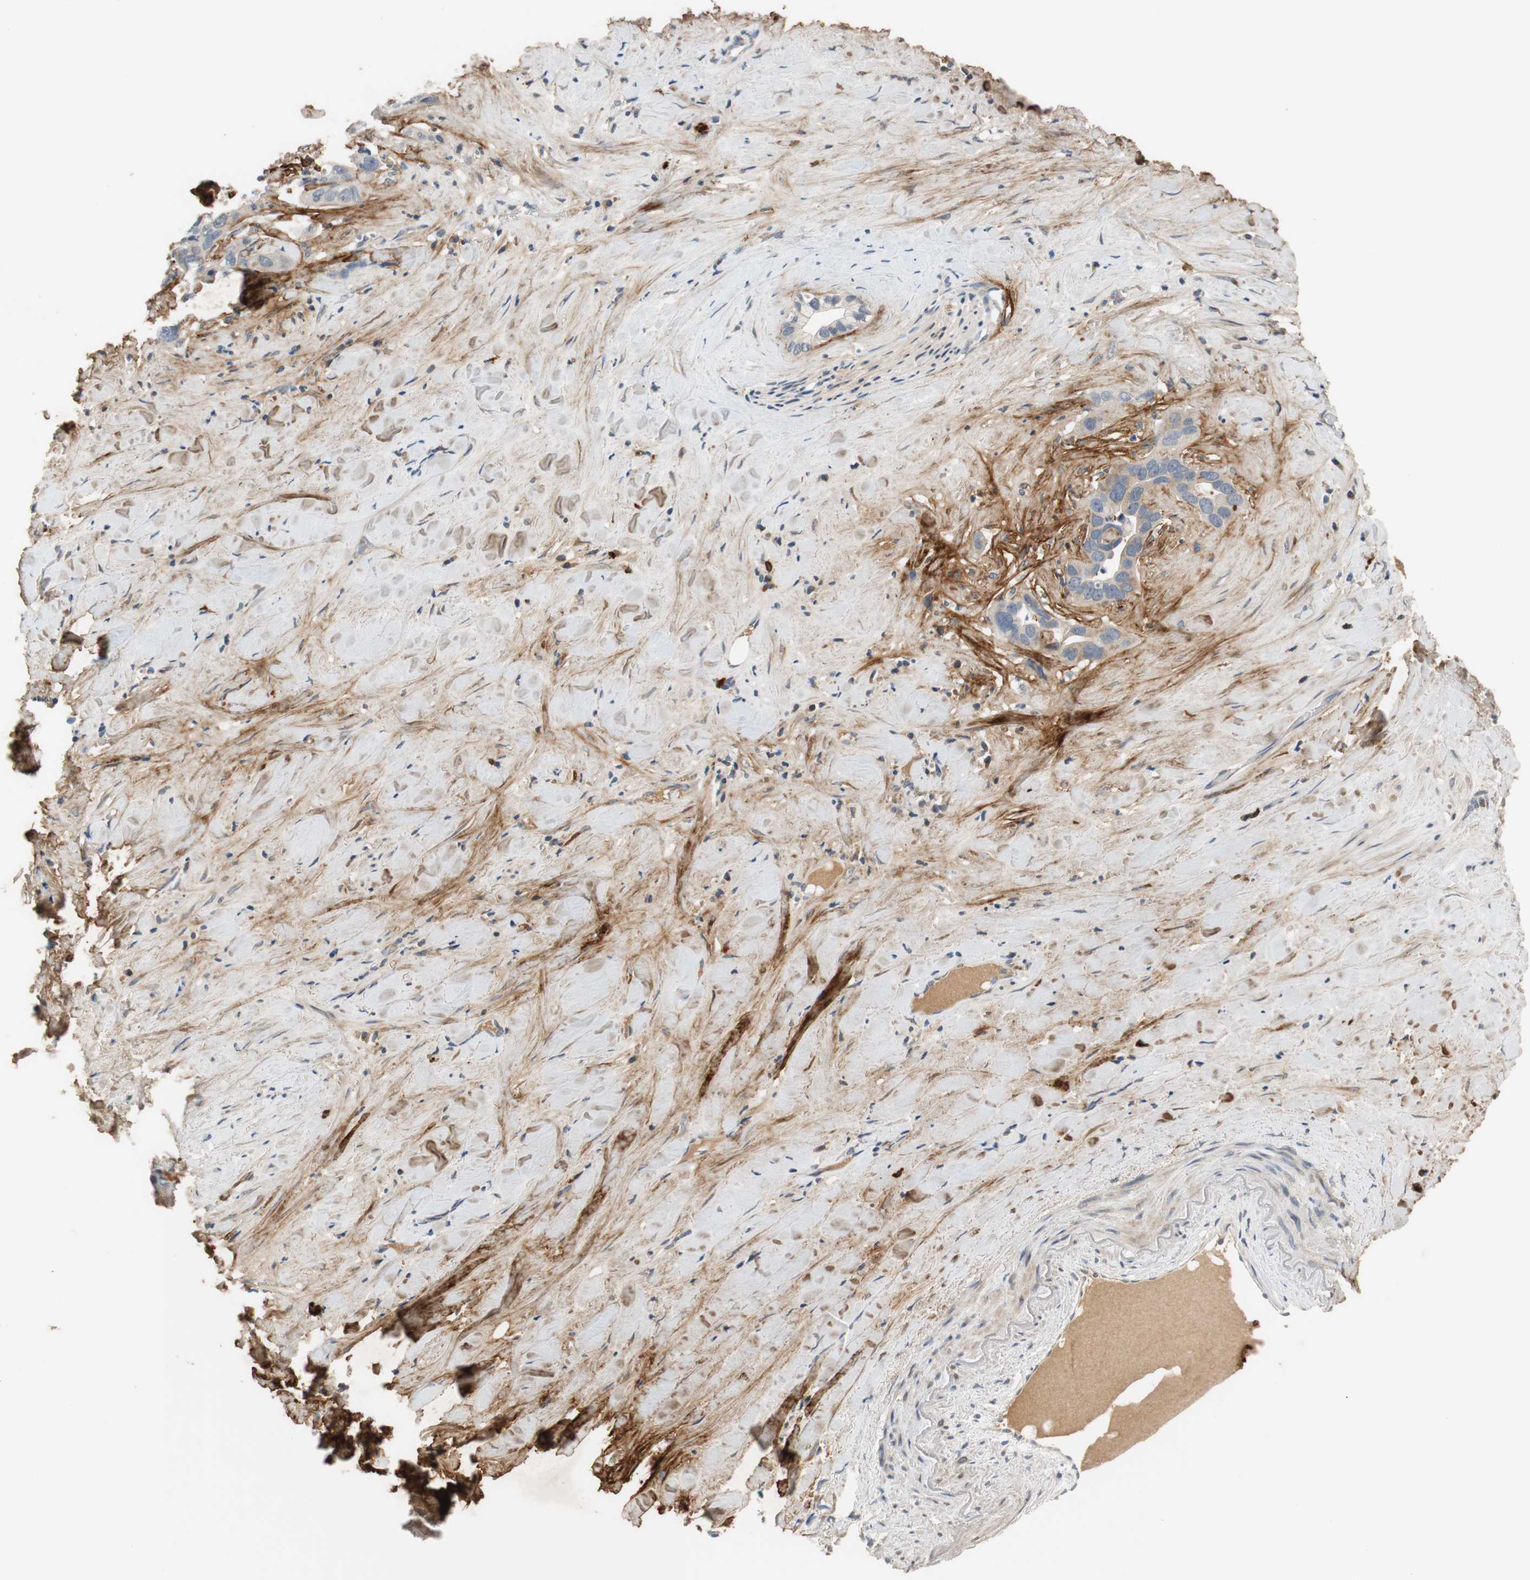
{"staining": {"intensity": "weak", "quantity": "25%-75%", "location": "cytoplasmic/membranous"}, "tissue": "liver cancer", "cell_type": "Tumor cells", "image_type": "cancer", "snomed": [{"axis": "morphology", "description": "Cholangiocarcinoma"}, {"axis": "topography", "description": "Liver"}], "caption": "Human liver cholangiocarcinoma stained with a brown dye shows weak cytoplasmic/membranous positive positivity in approximately 25%-75% of tumor cells.", "gene": "COL12A1", "patient": {"sex": "female", "age": 65}}